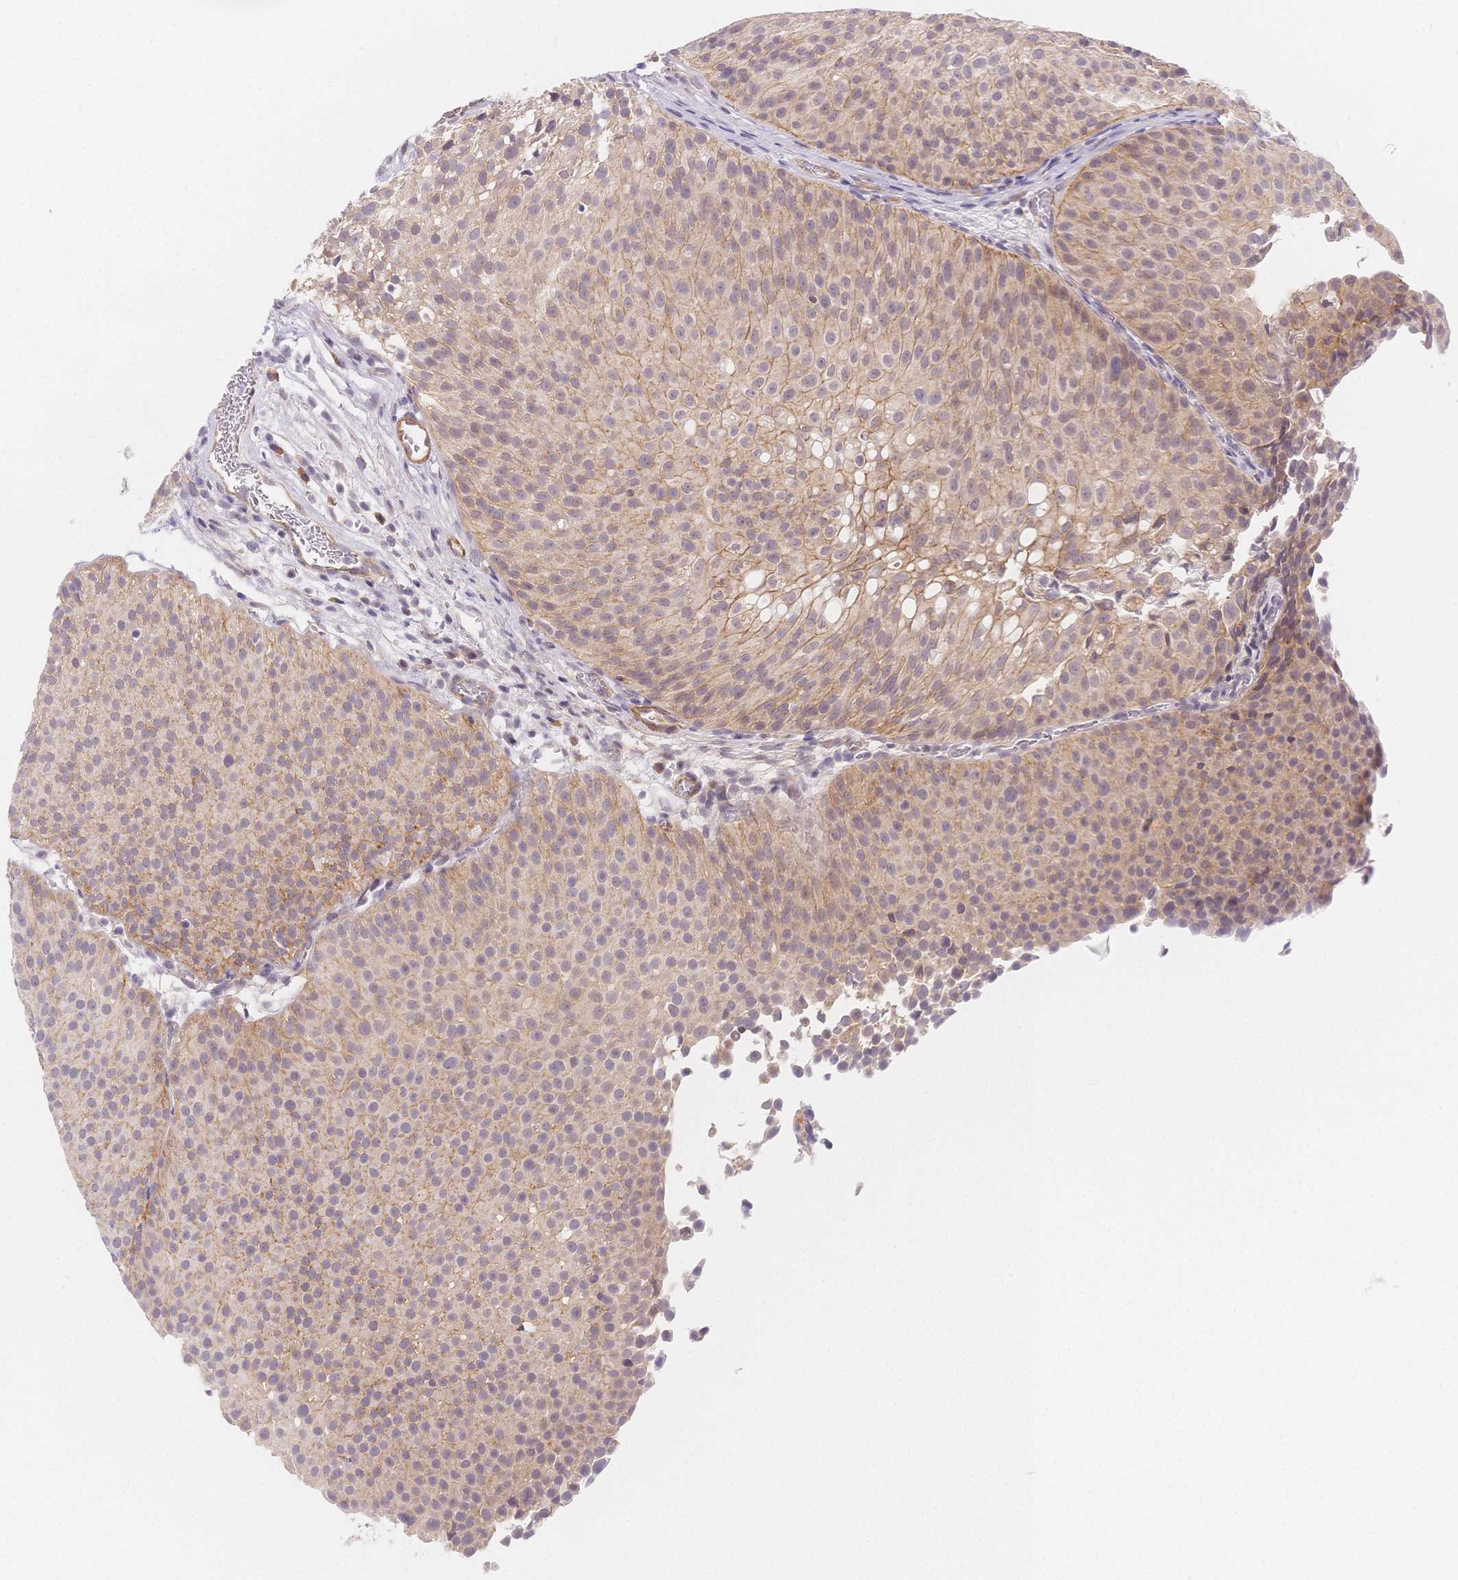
{"staining": {"intensity": "moderate", "quantity": "<25%", "location": "cytoplasmic/membranous"}, "tissue": "urothelial cancer", "cell_type": "Tumor cells", "image_type": "cancer", "snomed": [{"axis": "morphology", "description": "Urothelial carcinoma, Low grade"}, {"axis": "topography", "description": "Urinary bladder"}], "caption": "An image showing moderate cytoplasmic/membranous positivity in approximately <25% of tumor cells in low-grade urothelial carcinoma, as visualized by brown immunohistochemical staining.", "gene": "CSN1S1", "patient": {"sex": "male", "age": 80}}